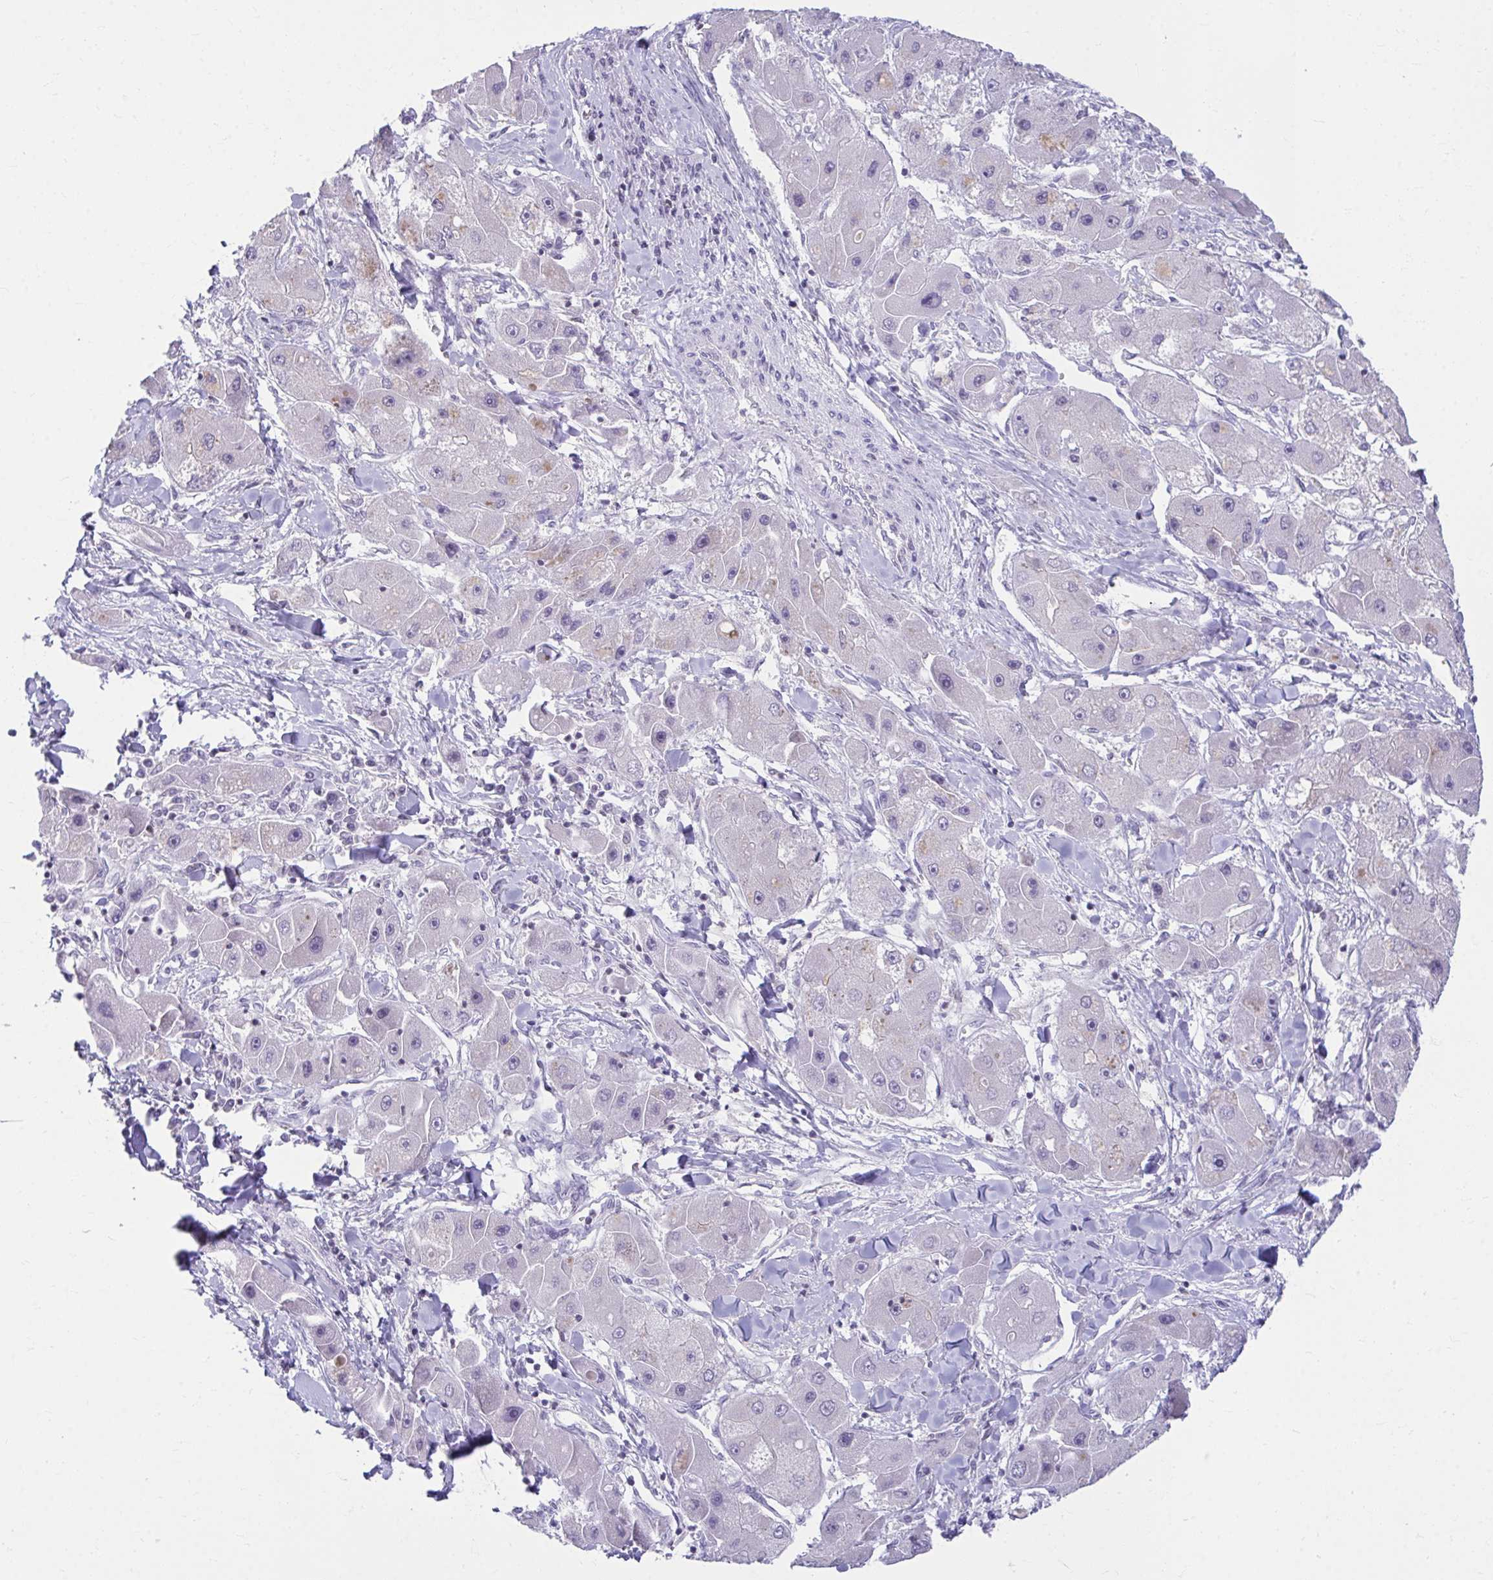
{"staining": {"intensity": "negative", "quantity": "none", "location": "none"}, "tissue": "liver cancer", "cell_type": "Tumor cells", "image_type": "cancer", "snomed": [{"axis": "morphology", "description": "Carcinoma, Hepatocellular, NOS"}, {"axis": "topography", "description": "Liver"}], "caption": "This is an immunohistochemistry photomicrograph of hepatocellular carcinoma (liver). There is no positivity in tumor cells.", "gene": "OR7A5", "patient": {"sex": "male", "age": 24}}